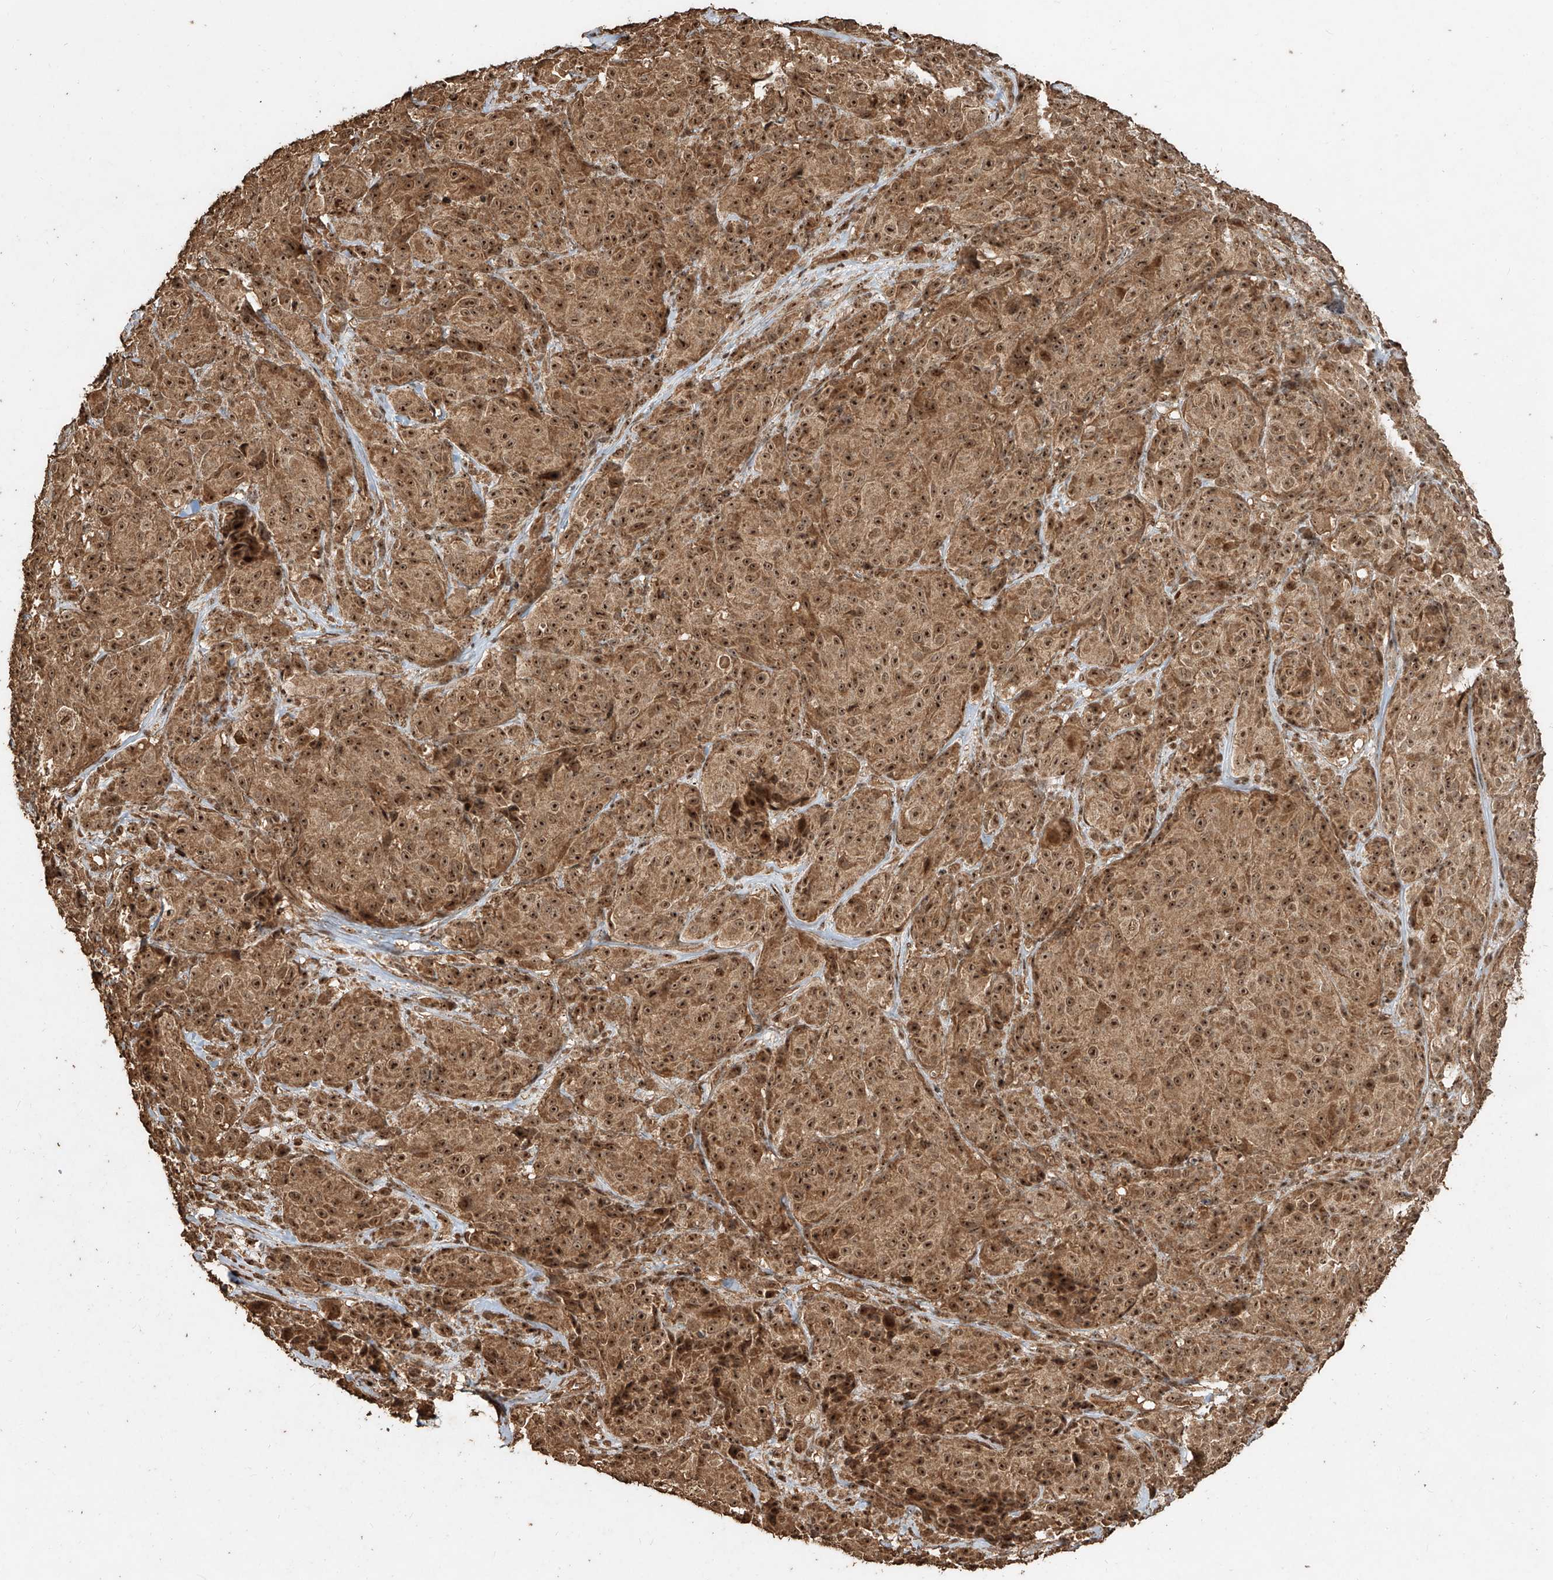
{"staining": {"intensity": "moderate", "quantity": ">75%", "location": "cytoplasmic/membranous,nuclear"}, "tissue": "melanoma", "cell_type": "Tumor cells", "image_type": "cancer", "snomed": [{"axis": "morphology", "description": "Malignant melanoma, NOS"}, {"axis": "topography", "description": "Skin"}], "caption": "Human malignant melanoma stained with a protein marker reveals moderate staining in tumor cells.", "gene": "ZNF660", "patient": {"sex": "male", "age": 73}}